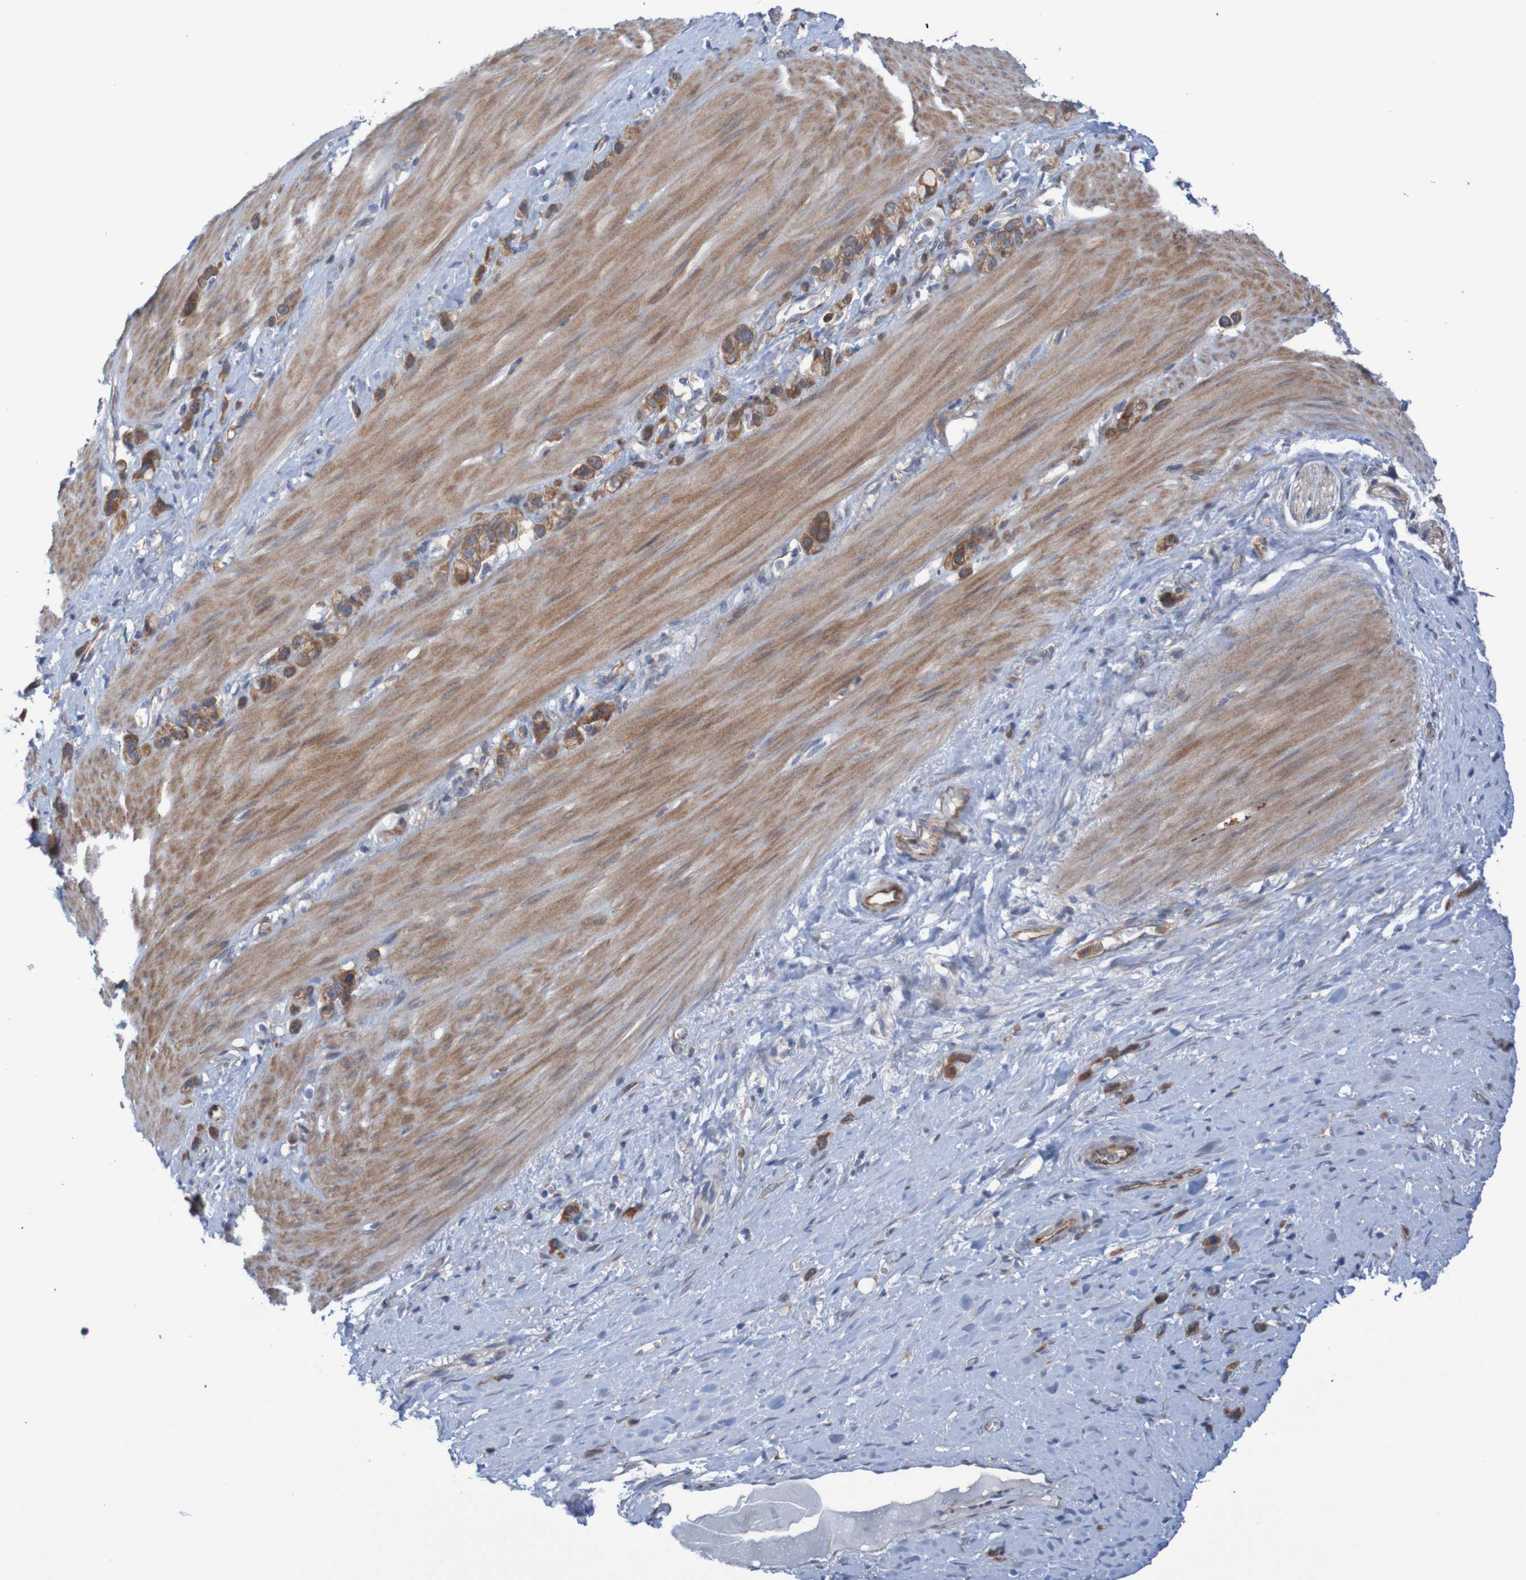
{"staining": {"intensity": "strong", "quantity": ">75%", "location": "cytoplasmic/membranous"}, "tissue": "stomach cancer", "cell_type": "Tumor cells", "image_type": "cancer", "snomed": [{"axis": "morphology", "description": "Normal tissue, NOS"}, {"axis": "morphology", "description": "Adenocarcinoma, NOS"}, {"axis": "morphology", "description": "Adenocarcinoma, High grade"}, {"axis": "topography", "description": "Stomach, upper"}, {"axis": "topography", "description": "Stomach"}], "caption": "Tumor cells exhibit high levels of strong cytoplasmic/membranous expression in approximately >75% of cells in stomach cancer.", "gene": "ANGPT4", "patient": {"sex": "female", "age": 65}}